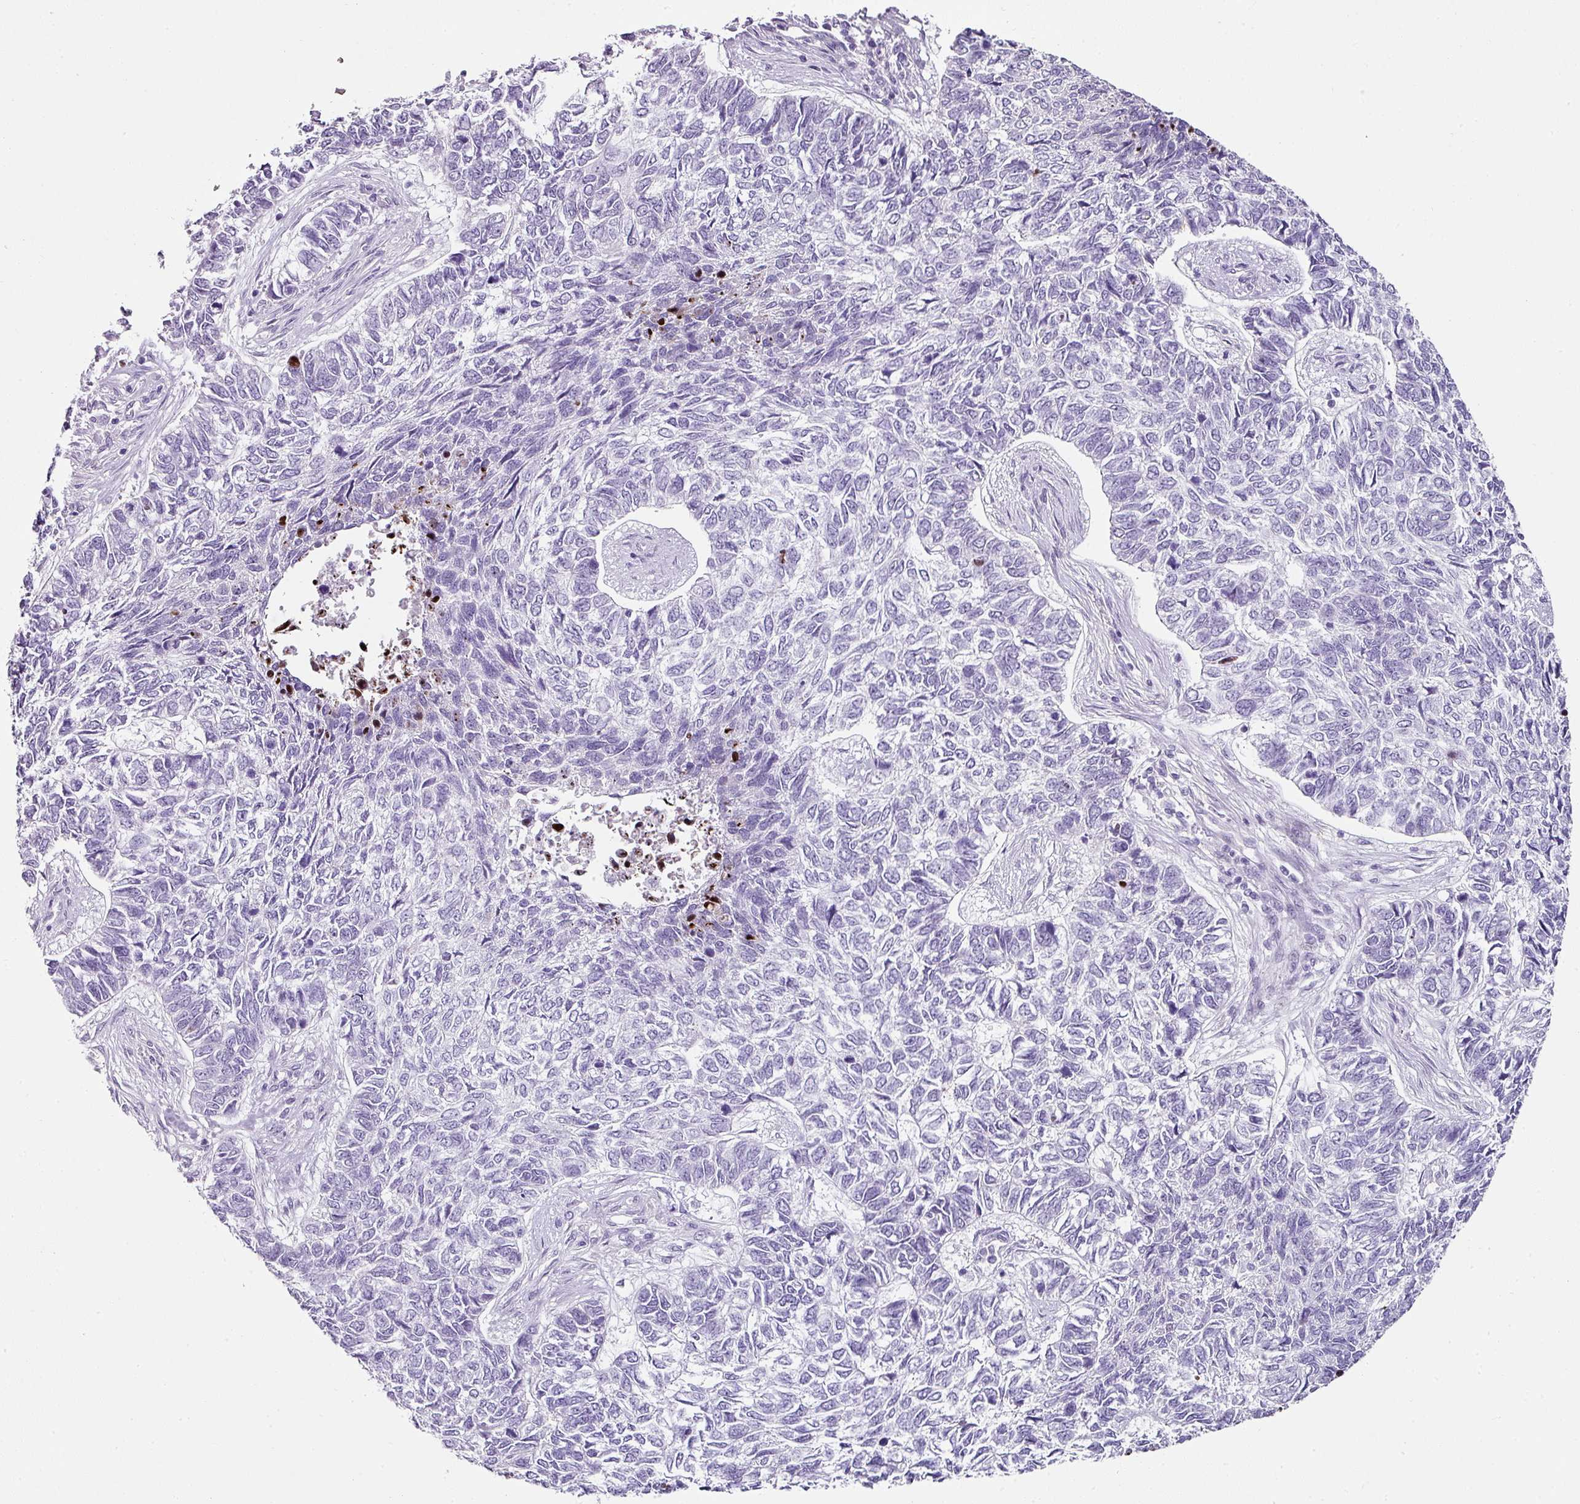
{"staining": {"intensity": "negative", "quantity": "none", "location": "none"}, "tissue": "skin cancer", "cell_type": "Tumor cells", "image_type": "cancer", "snomed": [{"axis": "morphology", "description": "Basal cell carcinoma"}, {"axis": "topography", "description": "Skin"}], "caption": "This image is of skin cancer stained with immunohistochemistry (IHC) to label a protein in brown with the nuclei are counter-stained blue. There is no expression in tumor cells.", "gene": "TRA2A", "patient": {"sex": "female", "age": 65}}